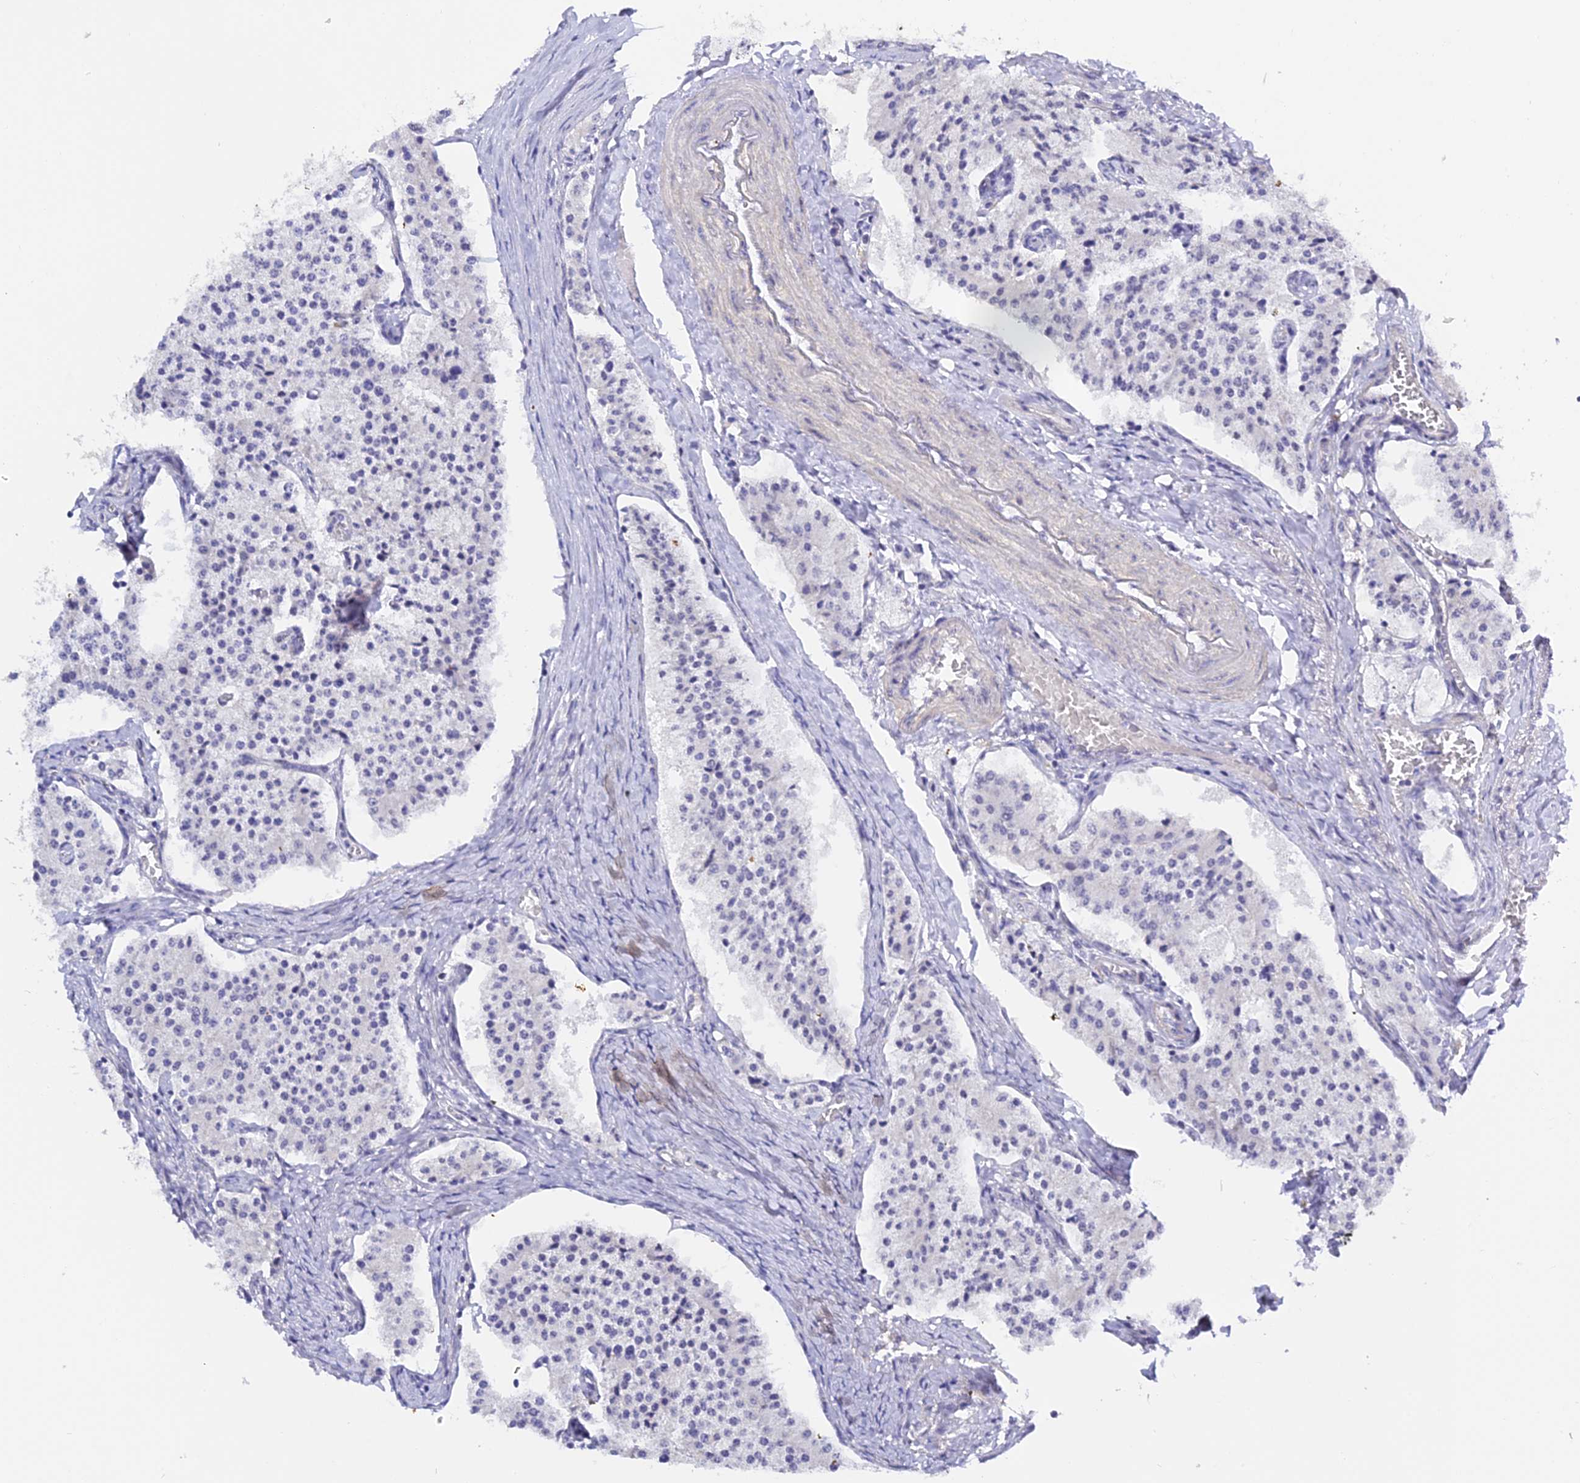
{"staining": {"intensity": "negative", "quantity": "none", "location": "none"}, "tissue": "carcinoid", "cell_type": "Tumor cells", "image_type": "cancer", "snomed": [{"axis": "morphology", "description": "Carcinoid, malignant, NOS"}, {"axis": "topography", "description": "Colon"}], "caption": "IHC micrograph of neoplastic tissue: human carcinoid (malignant) stained with DAB (3,3'-diaminobenzidine) shows no significant protein staining in tumor cells.", "gene": "ZNF628", "patient": {"sex": "female", "age": 52}}